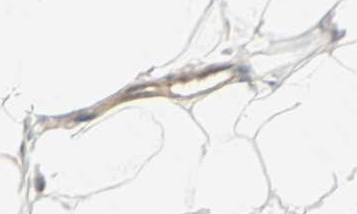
{"staining": {"intensity": "weak", "quantity": "25%-75%", "location": "cytoplasmic/membranous"}, "tissue": "adipose tissue", "cell_type": "Adipocytes", "image_type": "normal", "snomed": [{"axis": "morphology", "description": "Normal tissue, NOS"}, {"axis": "topography", "description": "Soft tissue"}], "caption": "Immunohistochemistry histopathology image of normal adipose tissue: human adipose tissue stained using immunohistochemistry (IHC) exhibits low levels of weak protein expression localized specifically in the cytoplasmic/membranous of adipocytes, appearing as a cytoplasmic/membranous brown color.", "gene": "GPR153", "patient": {"sex": "male", "age": 26}}